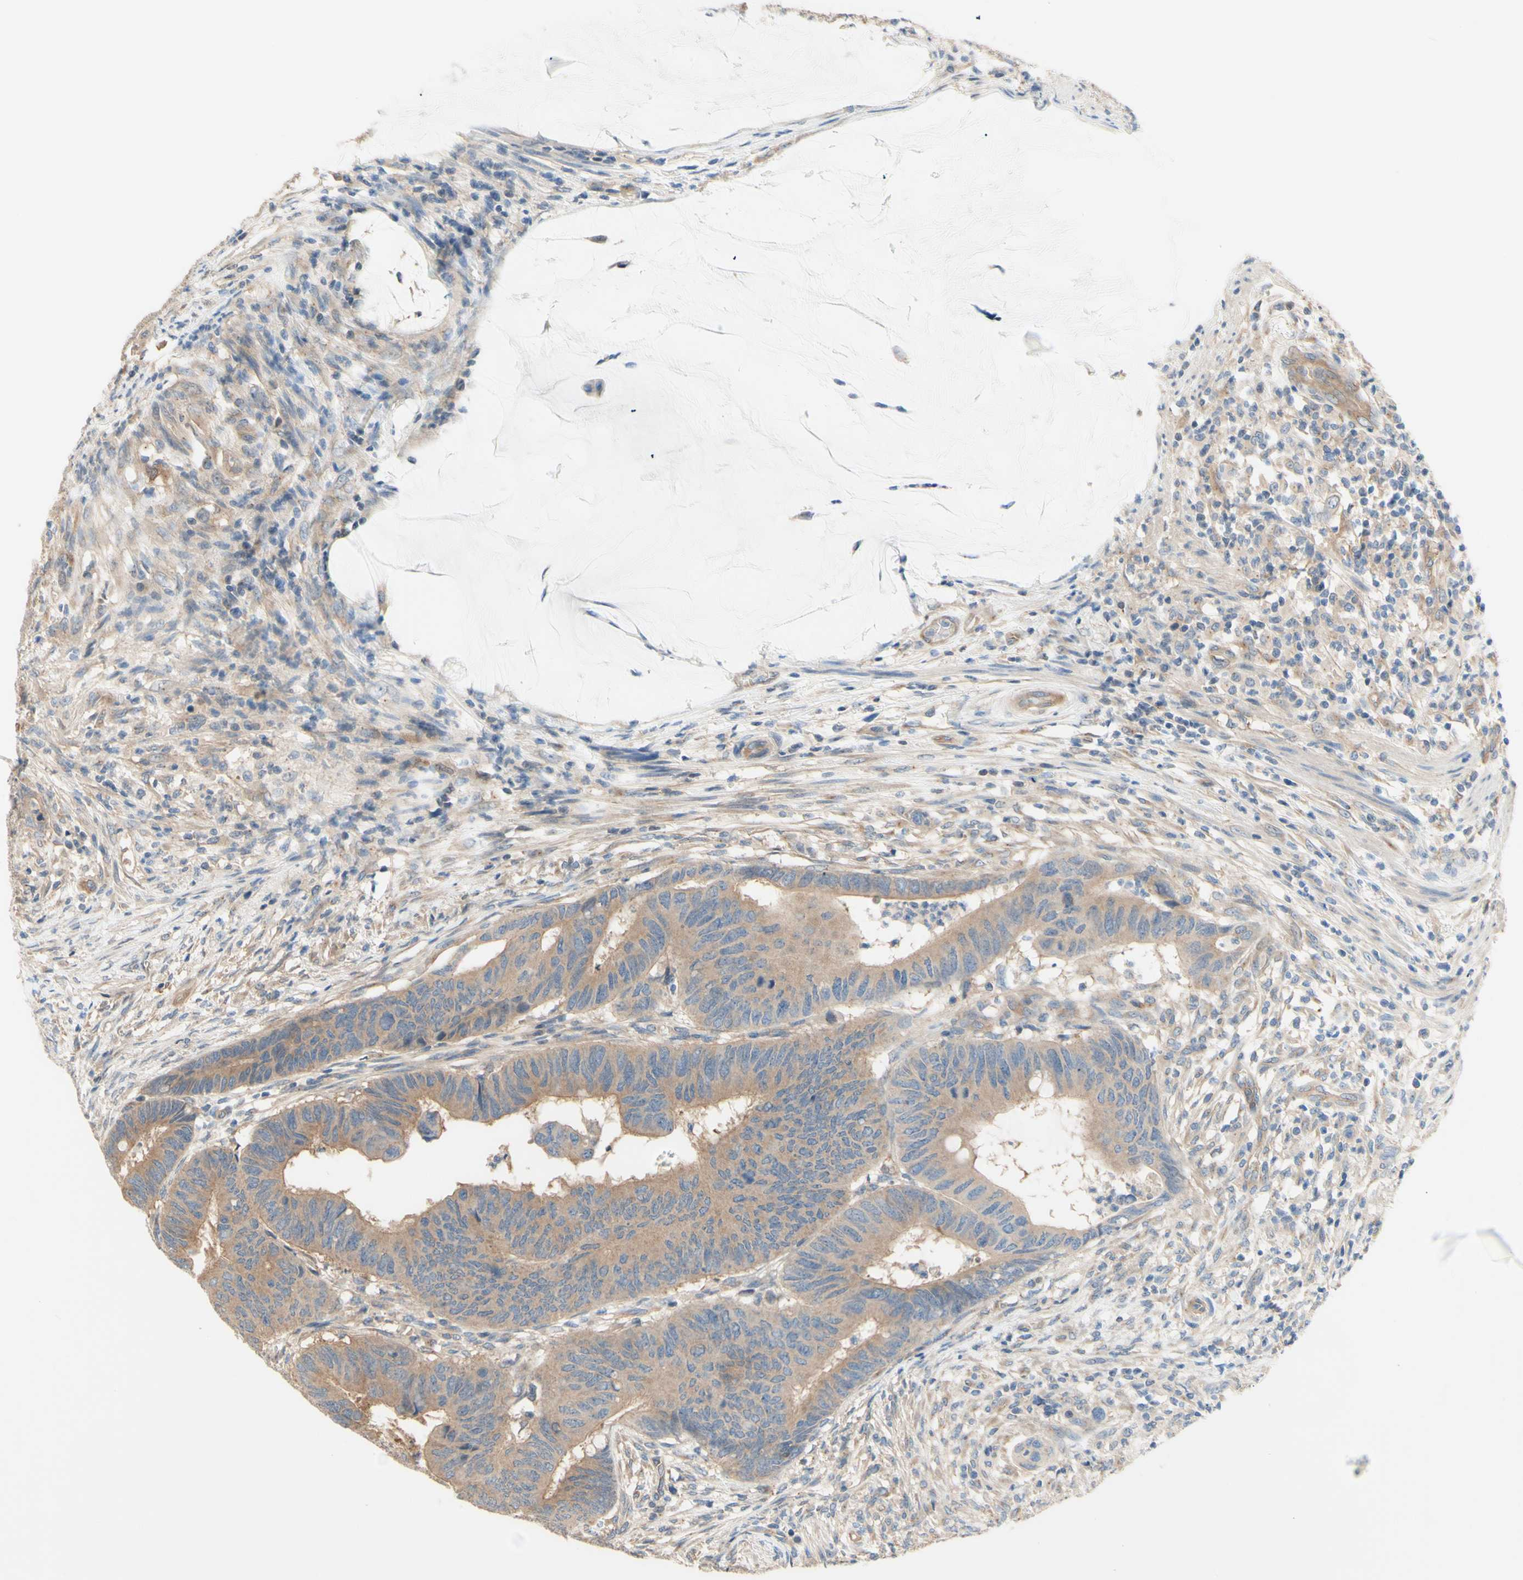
{"staining": {"intensity": "moderate", "quantity": ">75%", "location": "cytoplasmic/membranous"}, "tissue": "colorectal cancer", "cell_type": "Tumor cells", "image_type": "cancer", "snomed": [{"axis": "morphology", "description": "Normal tissue, NOS"}, {"axis": "morphology", "description": "Adenocarcinoma, NOS"}, {"axis": "topography", "description": "Rectum"}, {"axis": "topography", "description": "Peripheral nerve tissue"}], "caption": "About >75% of tumor cells in colorectal adenocarcinoma display moderate cytoplasmic/membranous protein expression as visualized by brown immunohistochemical staining.", "gene": "DYNLRB1", "patient": {"sex": "male", "age": 92}}